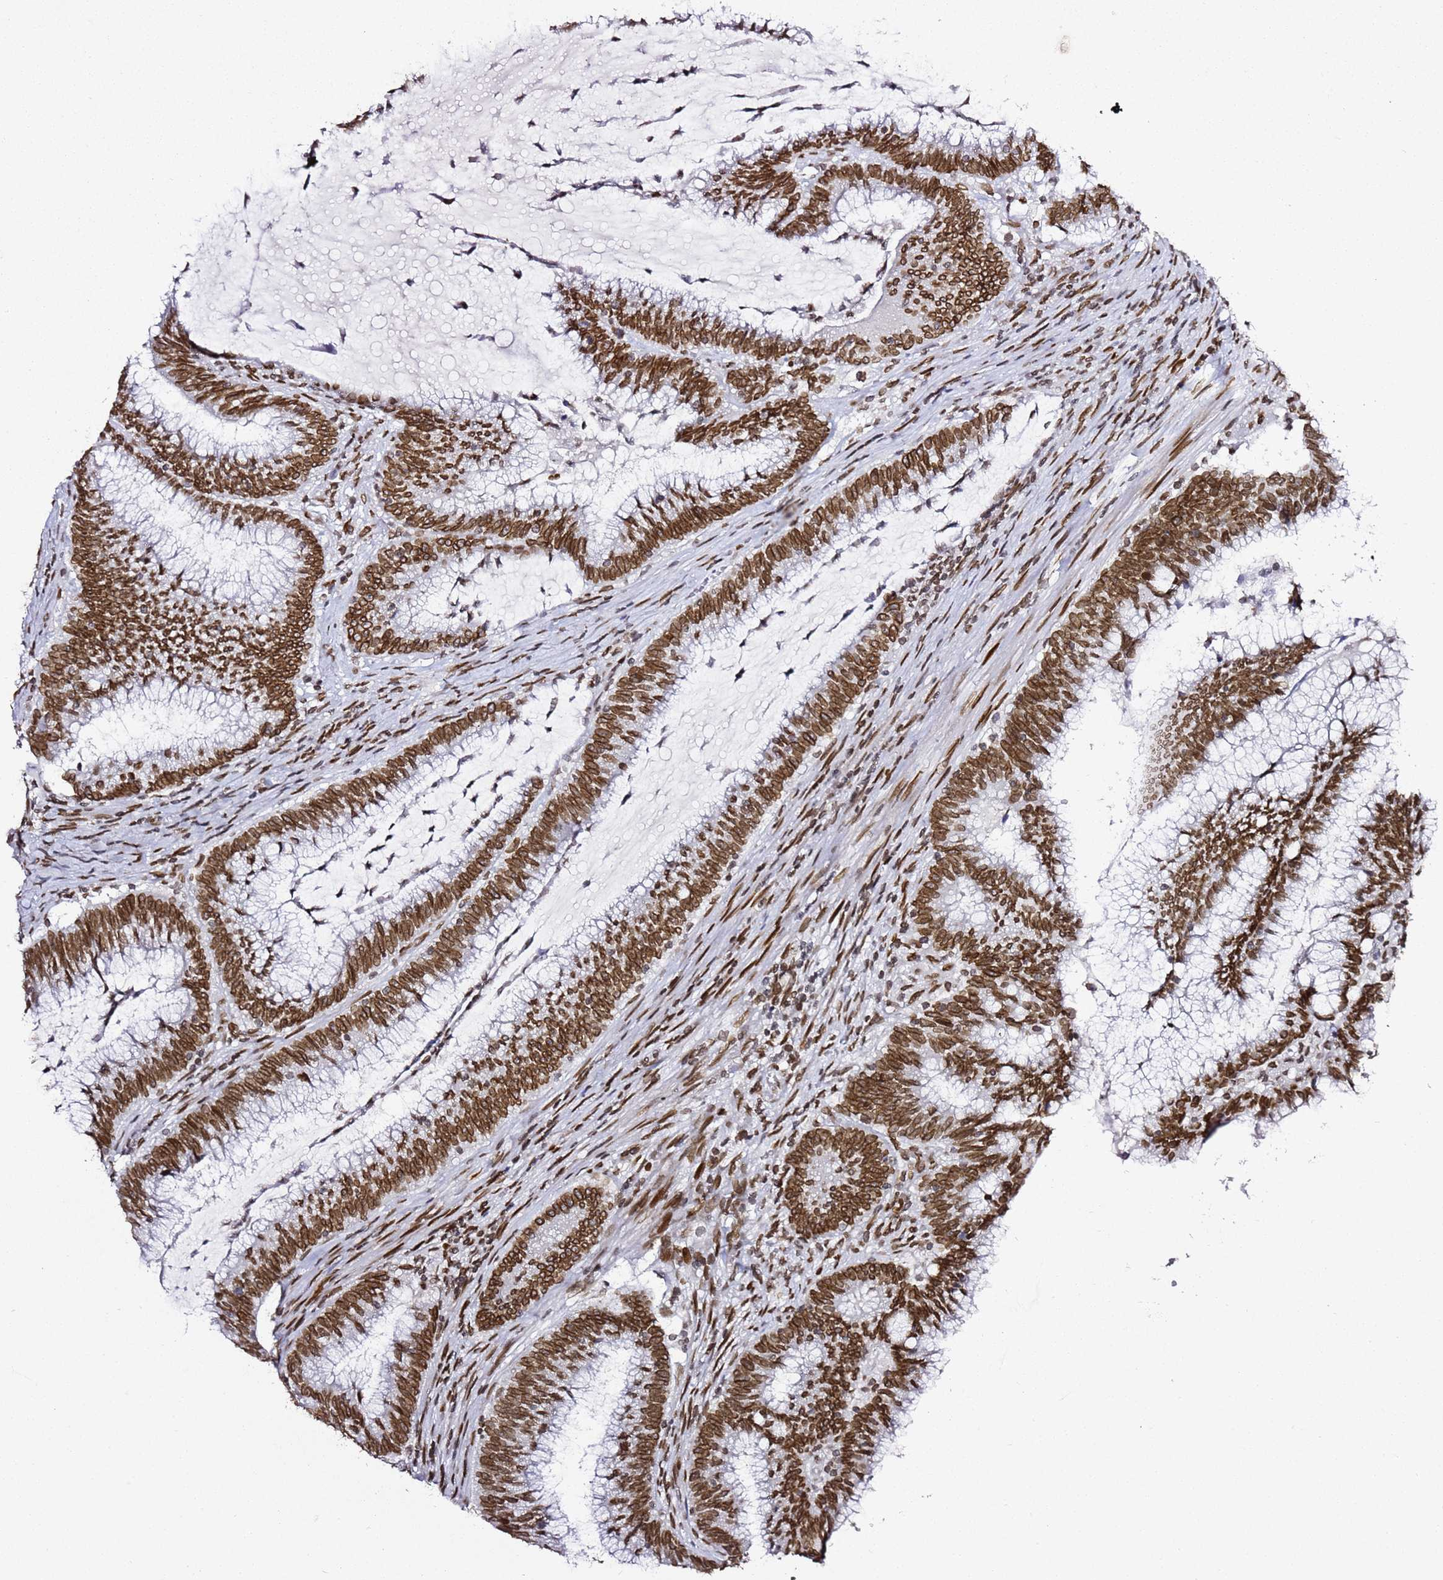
{"staining": {"intensity": "moderate", "quantity": ">75%", "location": "nuclear"}, "tissue": "colorectal cancer", "cell_type": "Tumor cells", "image_type": "cancer", "snomed": [{"axis": "morphology", "description": "Adenocarcinoma, NOS"}, {"axis": "topography", "description": "Rectum"}], "caption": "Immunohistochemical staining of human adenocarcinoma (colorectal) demonstrates moderate nuclear protein positivity in approximately >75% of tumor cells. (Stains: DAB in brown, nuclei in blue, Microscopy: brightfield microscopy at high magnification).", "gene": "POU6F1", "patient": {"sex": "female", "age": 77}}